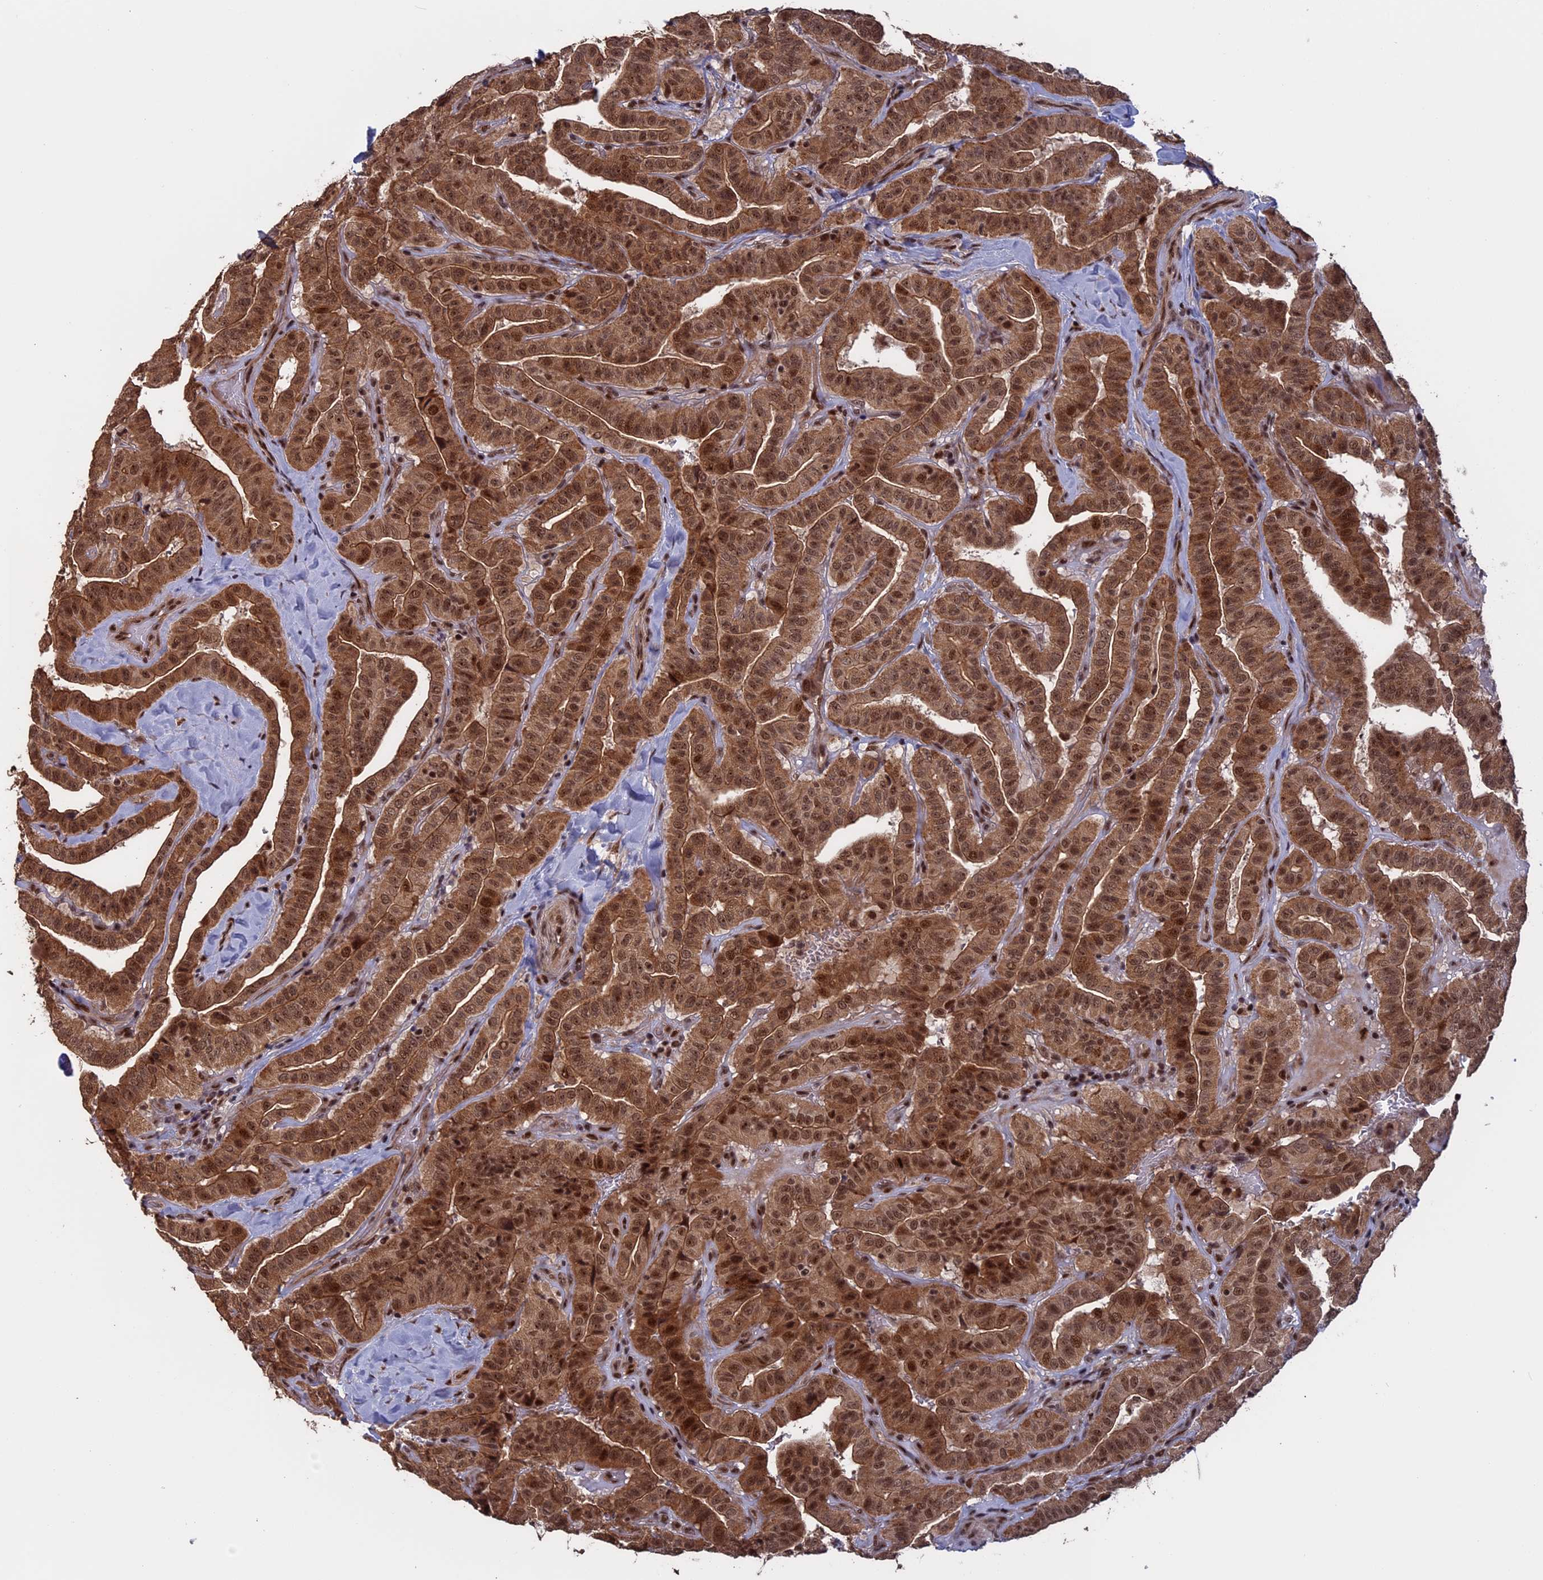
{"staining": {"intensity": "strong", "quantity": ">75%", "location": "cytoplasmic/membranous,nuclear"}, "tissue": "thyroid cancer", "cell_type": "Tumor cells", "image_type": "cancer", "snomed": [{"axis": "morphology", "description": "Papillary adenocarcinoma, NOS"}, {"axis": "topography", "description": "Thyroid gland"}], "caption": "Protein analysis of papillary adenocarcinoma (thyroid) tissue displays strong cytoplasmic/membranous and nuclear staining in about >75% of tumor cells.", "gene": "CACTIN", "patient": {"sex": "male", "age": 77}}